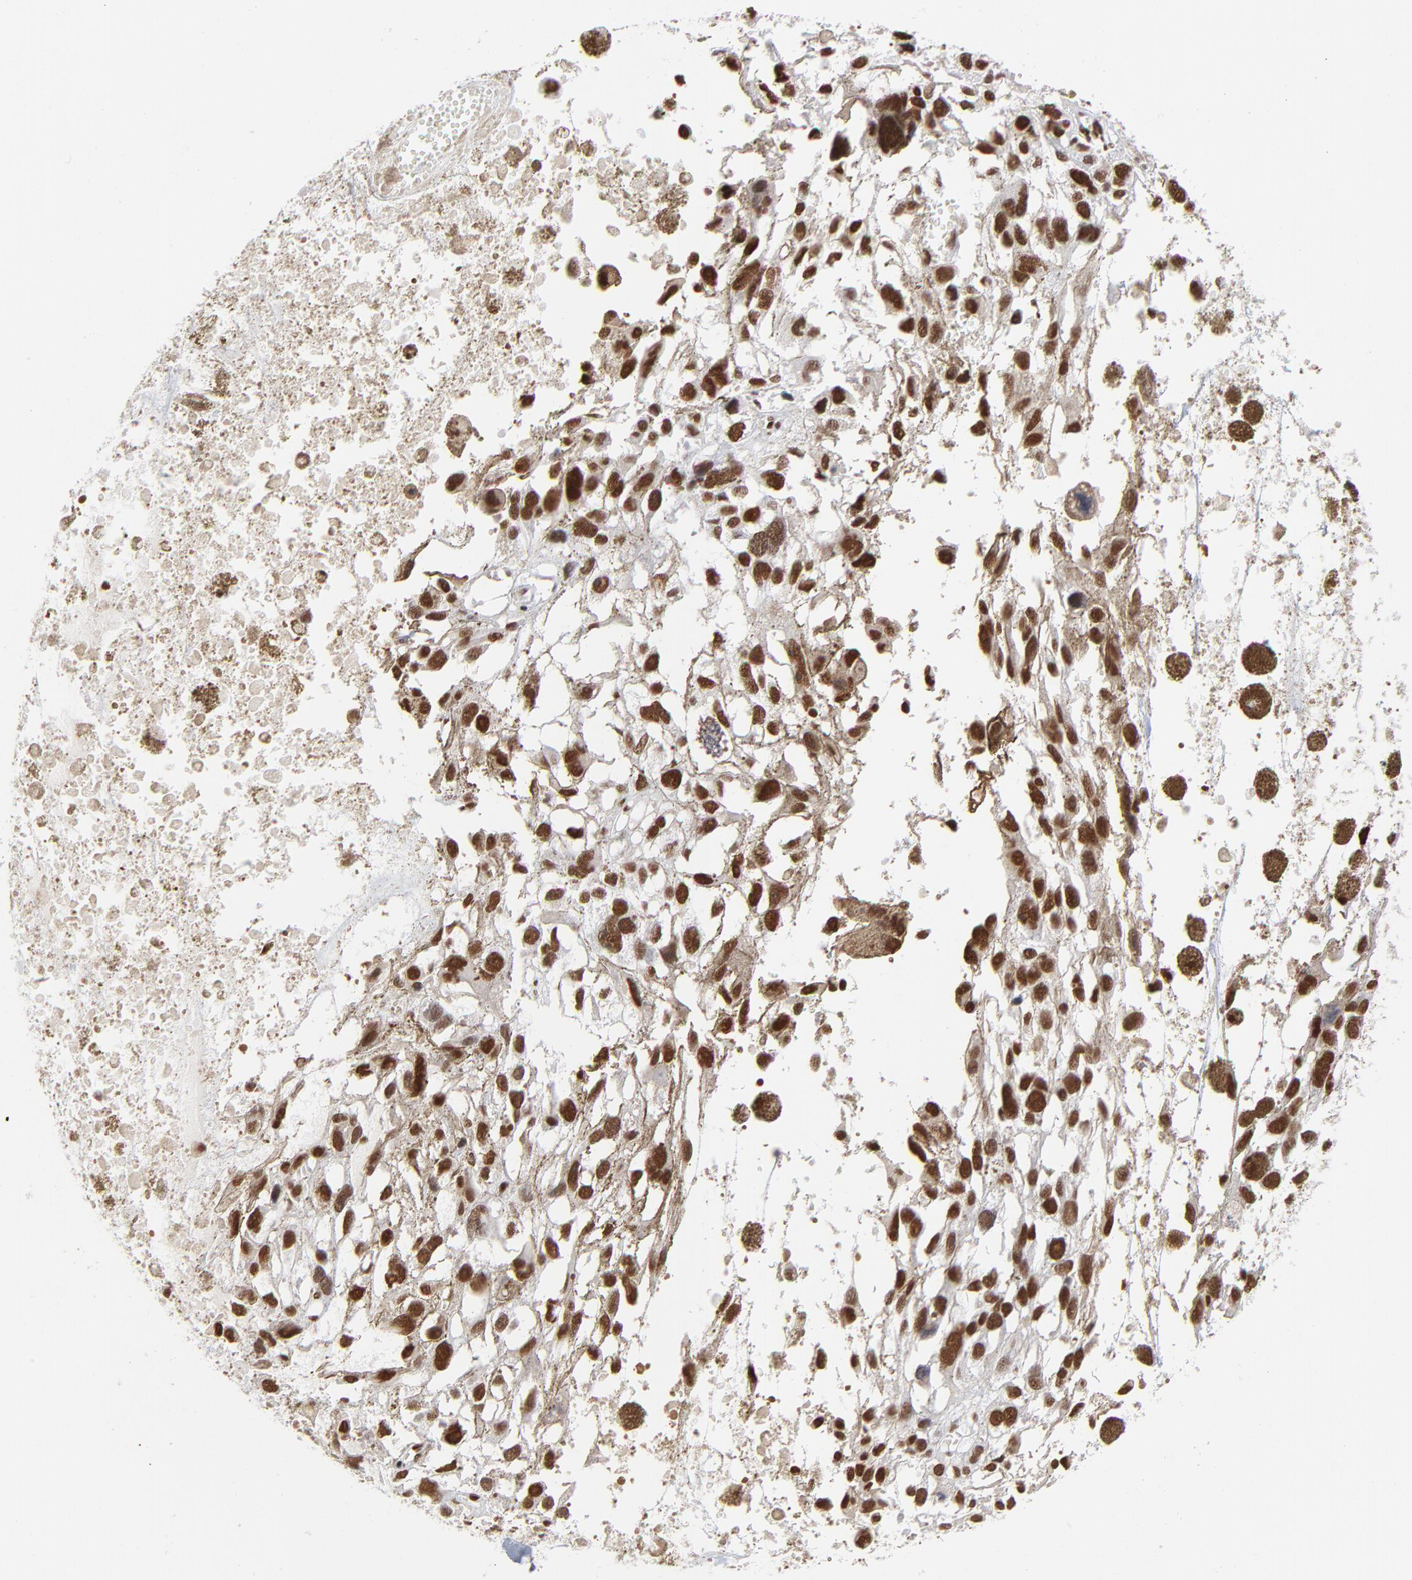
{"staining": {"intensity": "strong", "quantity": ">75%", "location": "cytoplasmic/membranous,nuclear"}, "tissue": "melanoma", "cell_type": "Tumor cells", "image_type": "cancer", "snomed": [{"axis": "morphology", "description": "Malignant melanoma, Metastatic site"}, {"axis": "topography", "description": "Lymph node"}], "caption": "Tumor cells exhibit high levels of strong cytoplasmic/membranous and nuclear positivity in approximately >75% of cells in human malignant melanoma (metastatic site).", "gene": "CREB1", "patient": {"sex": "male", "age": 59}}